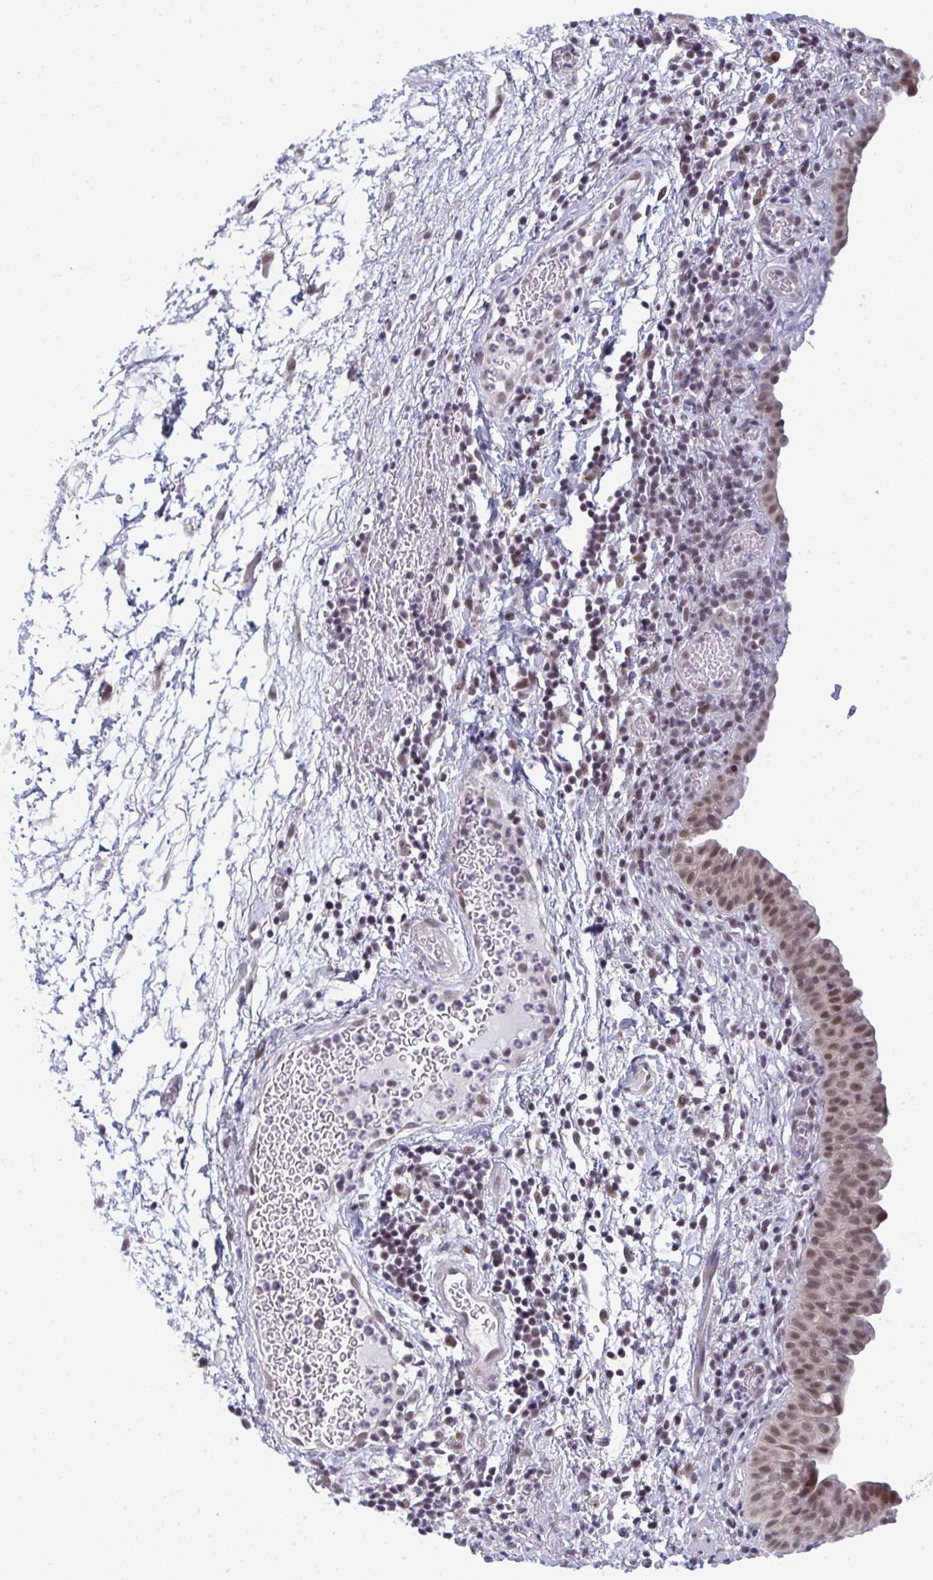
{"staining": {"intensity": "moderate", "quantity": ">75%", "location": "nuclear"}, "tissue": "urinary bladder", "cell_type": "Urothelial cells", "image_type": "normal", "snomed": [{"axis": "morphology", "description": "Normal tissue, NOS"}, {"axis": "morphology", "description": "Inflammation, NOS"}, {"axis": "topography", "description": "Urinary bladder"}], "caption": "Unremarkable urinary bladder displays moderate nuclear staining in about >75% of urothelial cells.", "gene": "ATF1", "patient": {"sex": "male", "age": 57}}